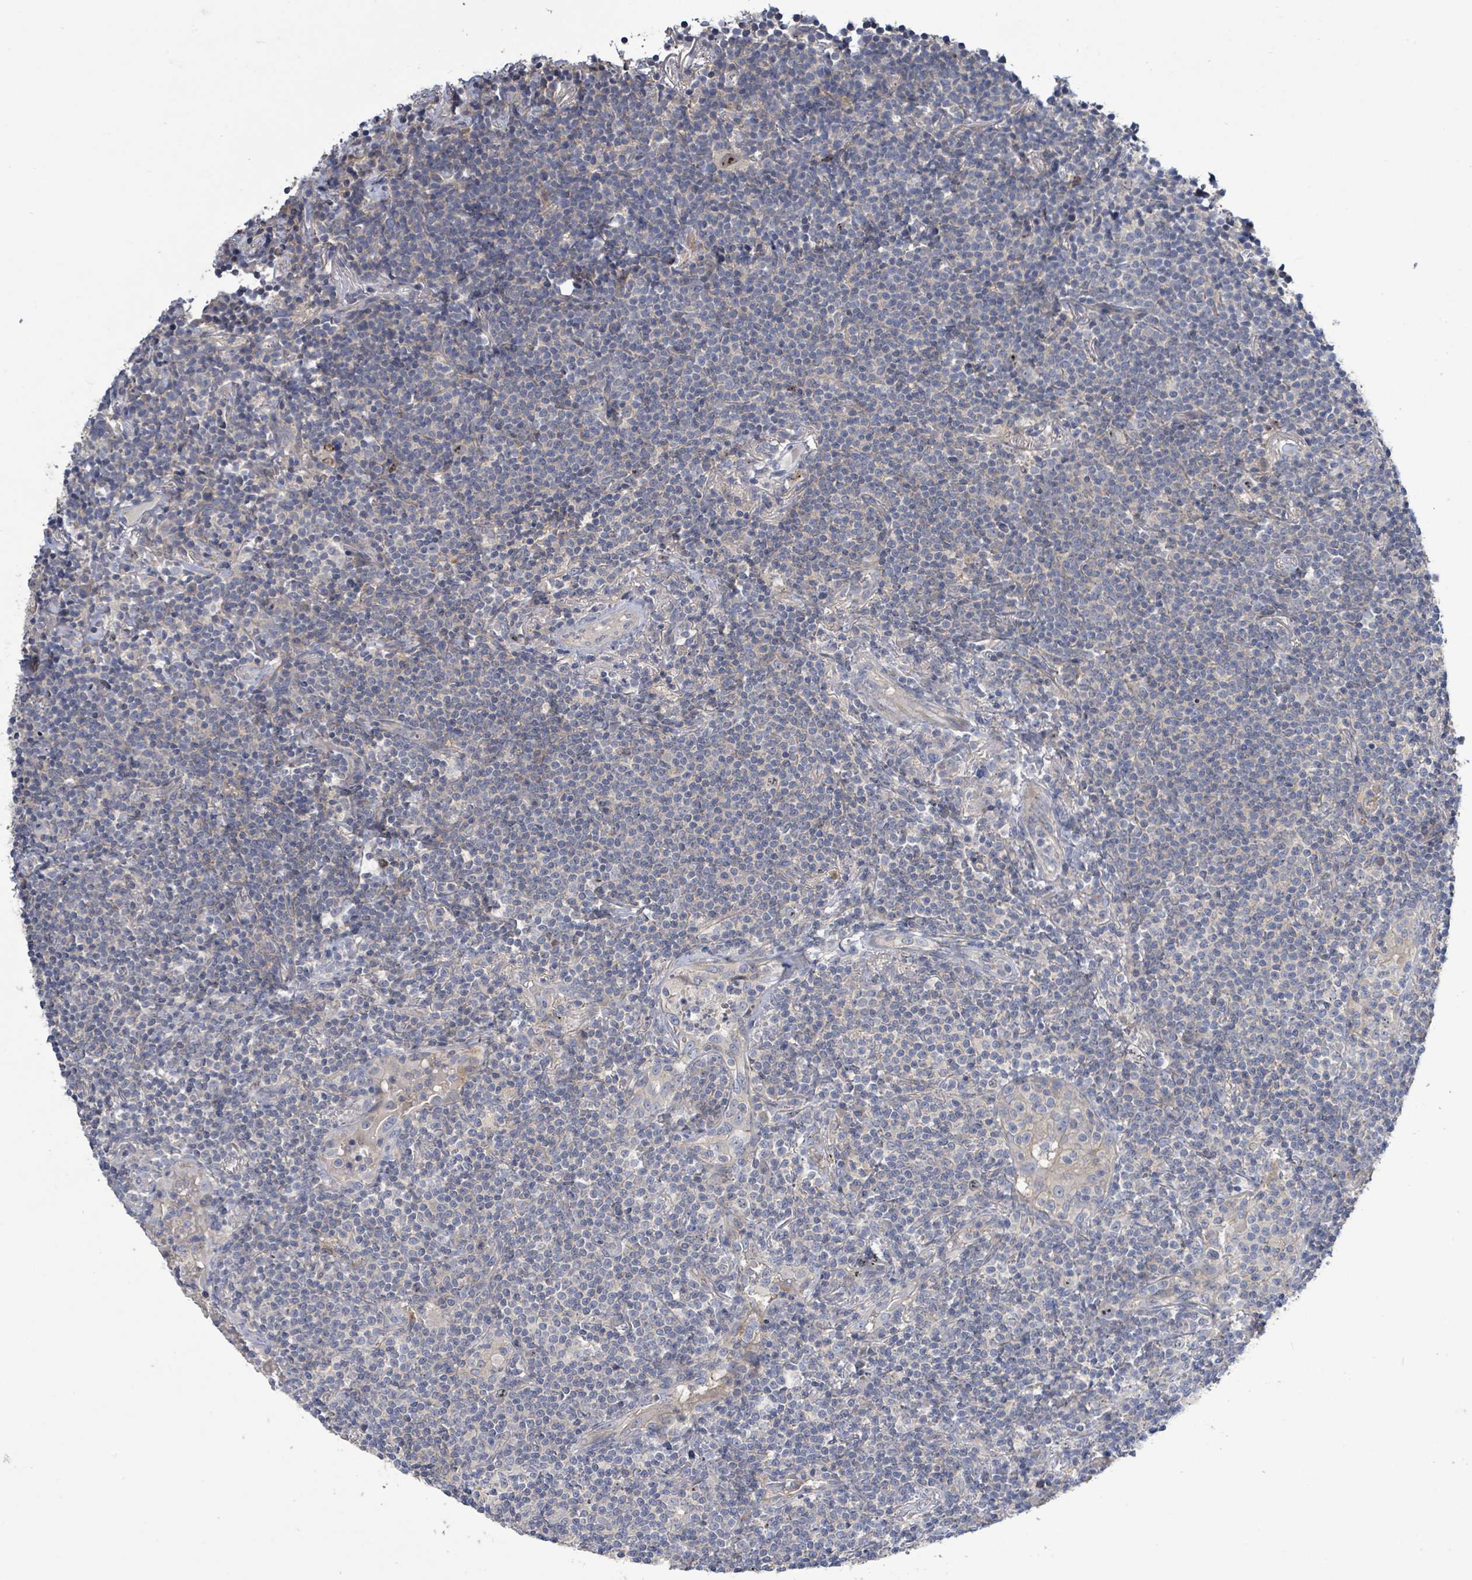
{"staining": {"intensity": "negative", "quantity": "none", "location": "none"}, "tissue": "lymphoma", "cell_type": "Tumor cells", "image_type": "cancer", "snomed": [{"axis": "morphology", "description": "Malignant lymphoma, non-Hodgkin's type, Low grade"}, {"axis": "topography", "description": "Lung"}], "caption": "A histopathology image of lymphoma stained for a protein displays no brown staining in tumor cells.", "gene": "KRAS", "patient": {"sex": "female", "age": 71}}